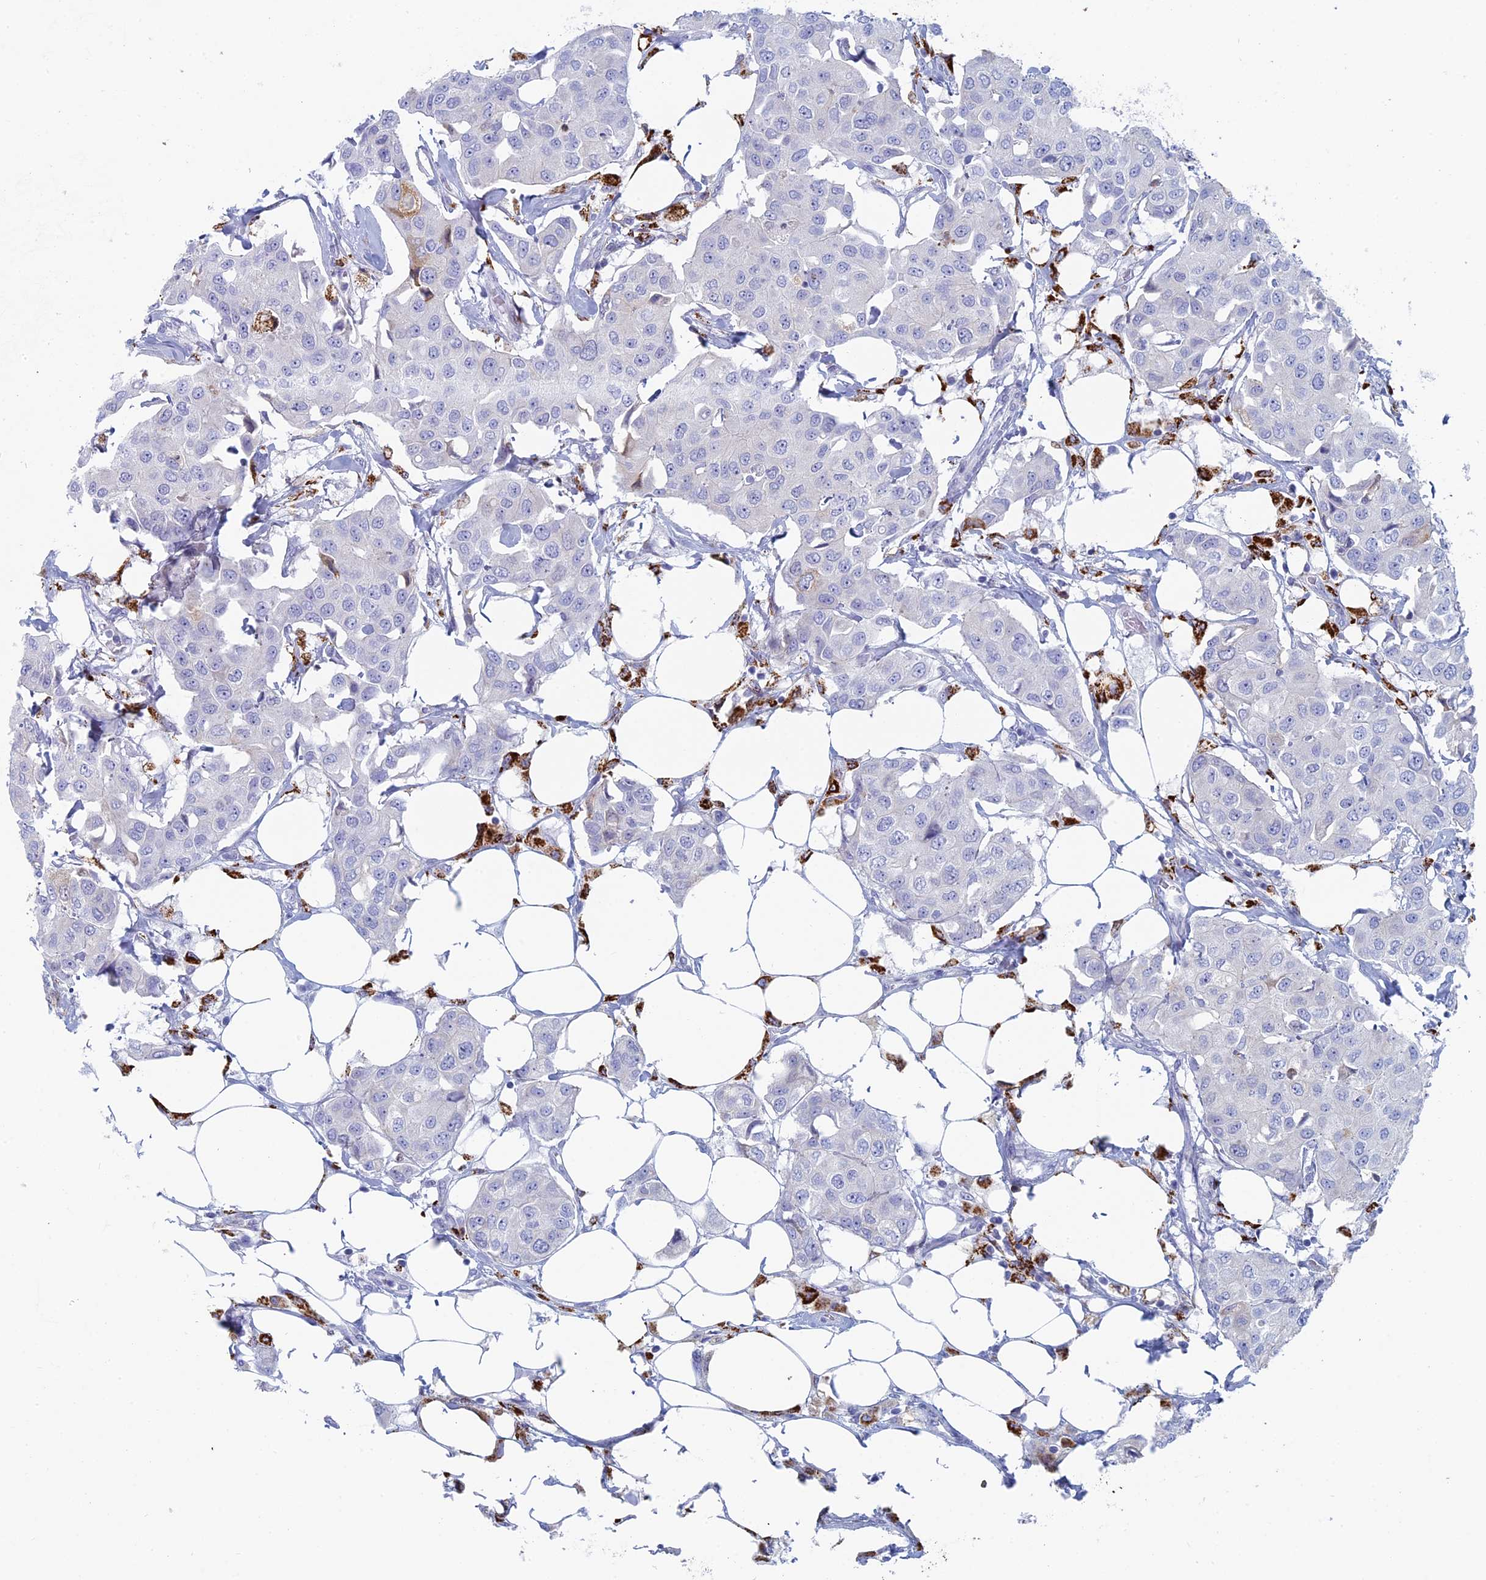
{"staining": {"intensity": "negative", "quantity": "none", "location": "none"}, "tissue": "breast cancer", "cell_type": "Tumor cells", "image_type": "cancer", "snomed": [{"axis": "morphology", "description": "Duct carcinoma"}, {"axis": "topography", "description": "Breast"}], "caption": "Human breast cancer (invasive ductal carcinoma) stained for a protein using immunohistochemistry displays no positivity in tumor cells.", "gene": "ALMS1", "patient": {"sex": "female", "age": 80}}